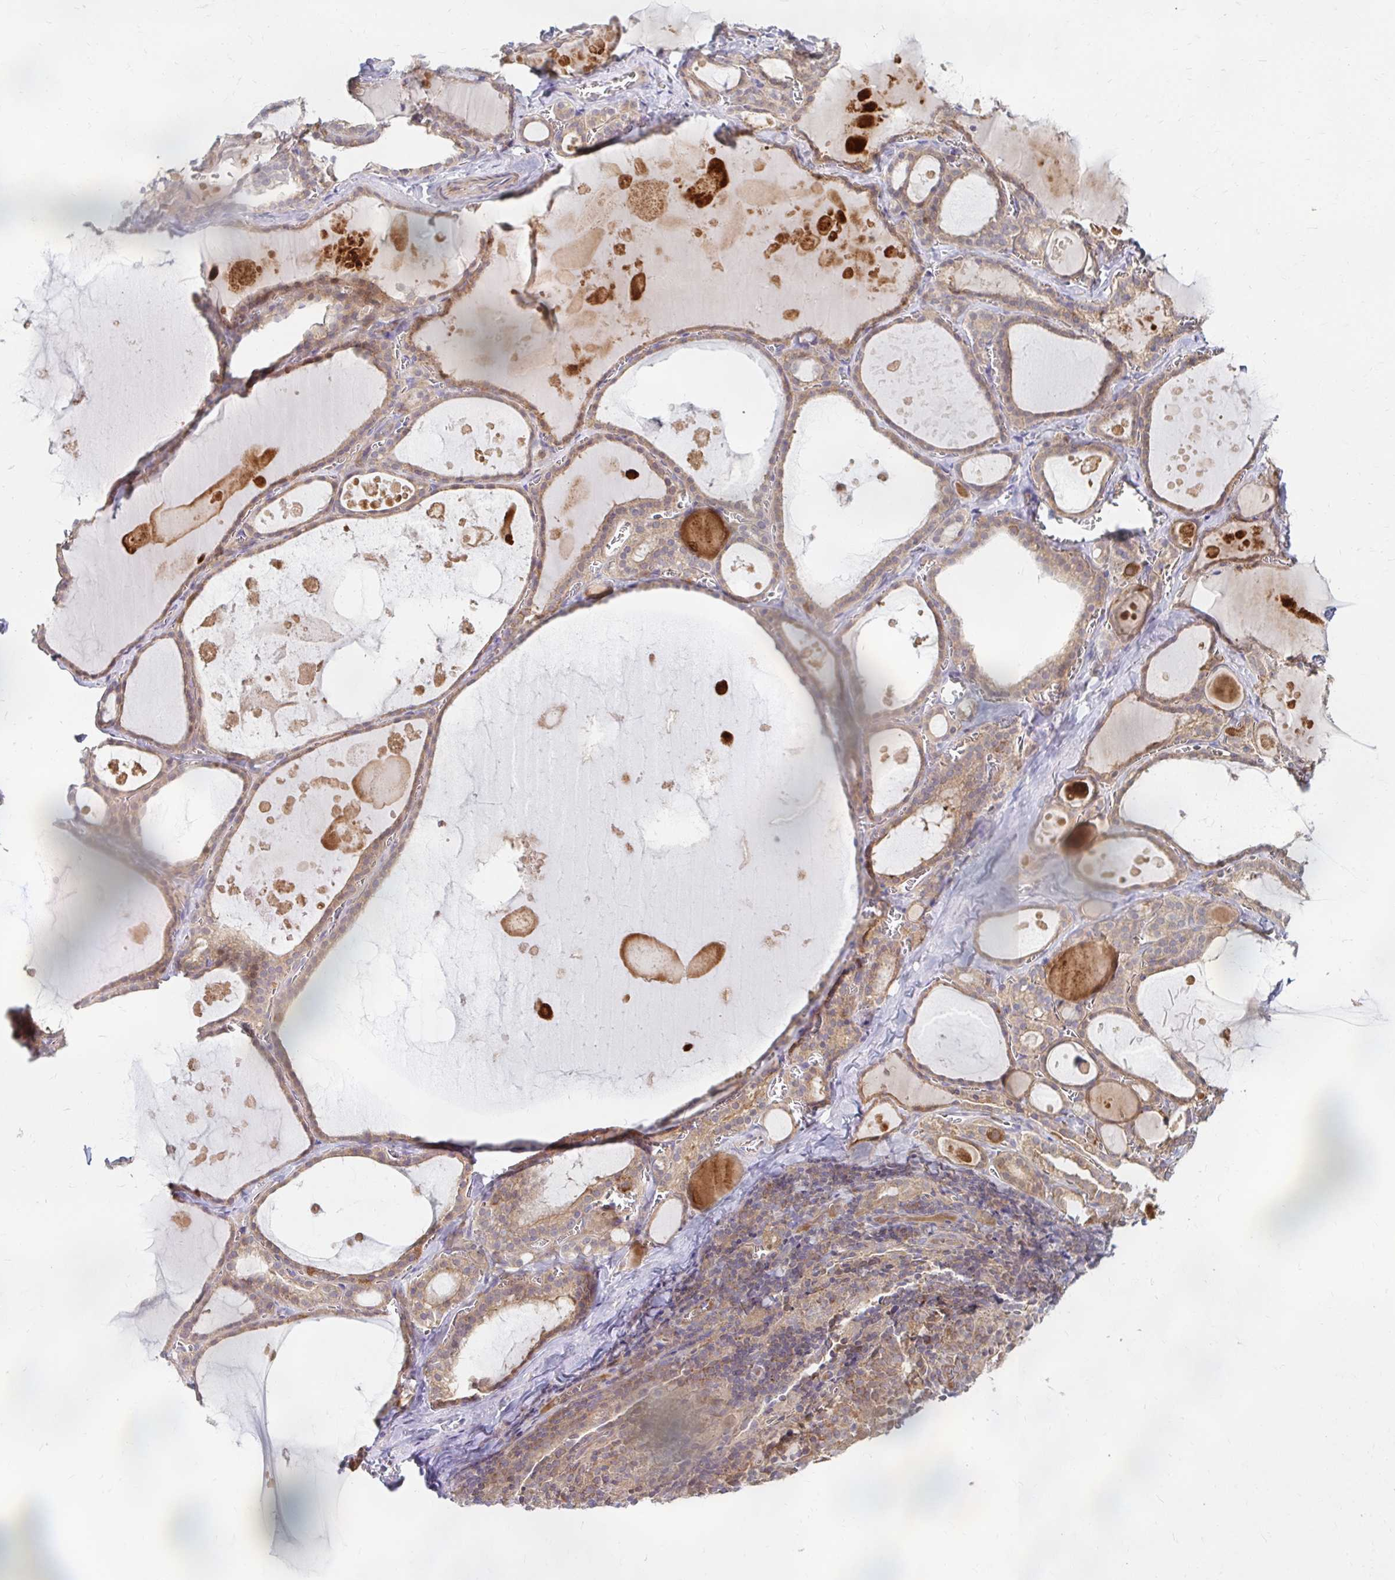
{"staining": {"intensity": "moderate", "quantity": "25%-75%", "location": "cytoplasmic/membranous"}, "tissue": "thyroid gland", "cell_type": "Glandular cells", "image_type": "normal", "snomed": [{"axis": "morphology", "description": "Normal tissue, NOS"}, {"axis": "topography", "description": "Thyroid gland"}], "caption": "A micrograph of human thyroid gland stained for a protein reveals moderate cytoplasmic/membranous brown staining in glandular cells.", "gene": "ITGA2", "patient": {"sex": "male", "age": 56}}